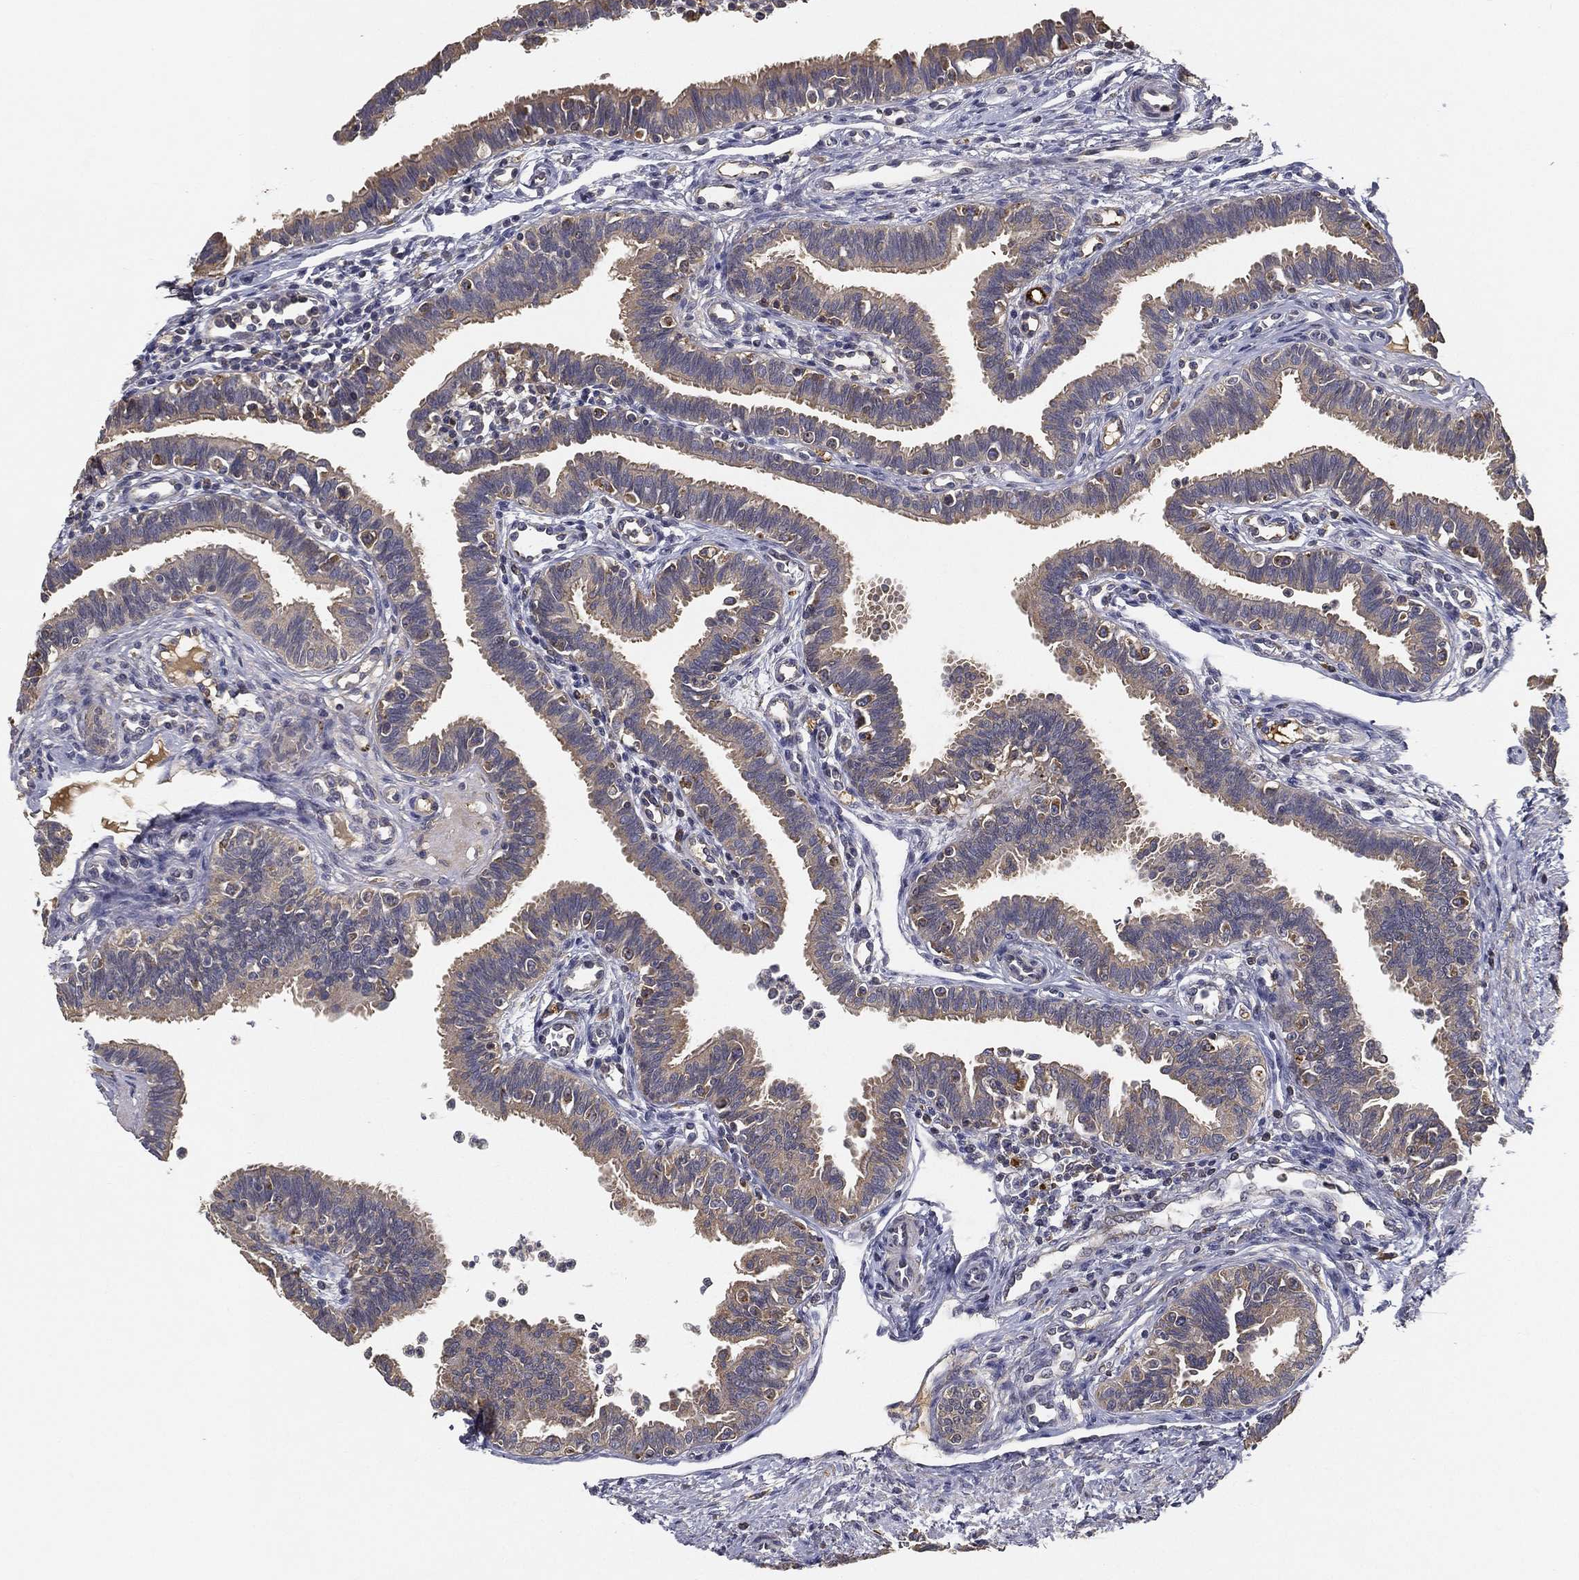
{"staining": {"intensity": "weak", "quantity": ">75%", "location": "cytoplasmic/membranous"}, "tissue": "fallopian tube", "cell_type": "Glandular cells", "image_type": "normal", "snomed": [{"axis": "morphology", "description": "Normal tissue, NOS"}, {"axis": "topography", "description": "Fallopian tube"}], "caption": "Approximately >75% of glandular cells in unremarkable fallopian tube show weak cytoplasmic/membranous protein staining as visualized by brown immunohistochemical staining.", "gene": "MT", "patient": {"sex": "female", "age": 36}}